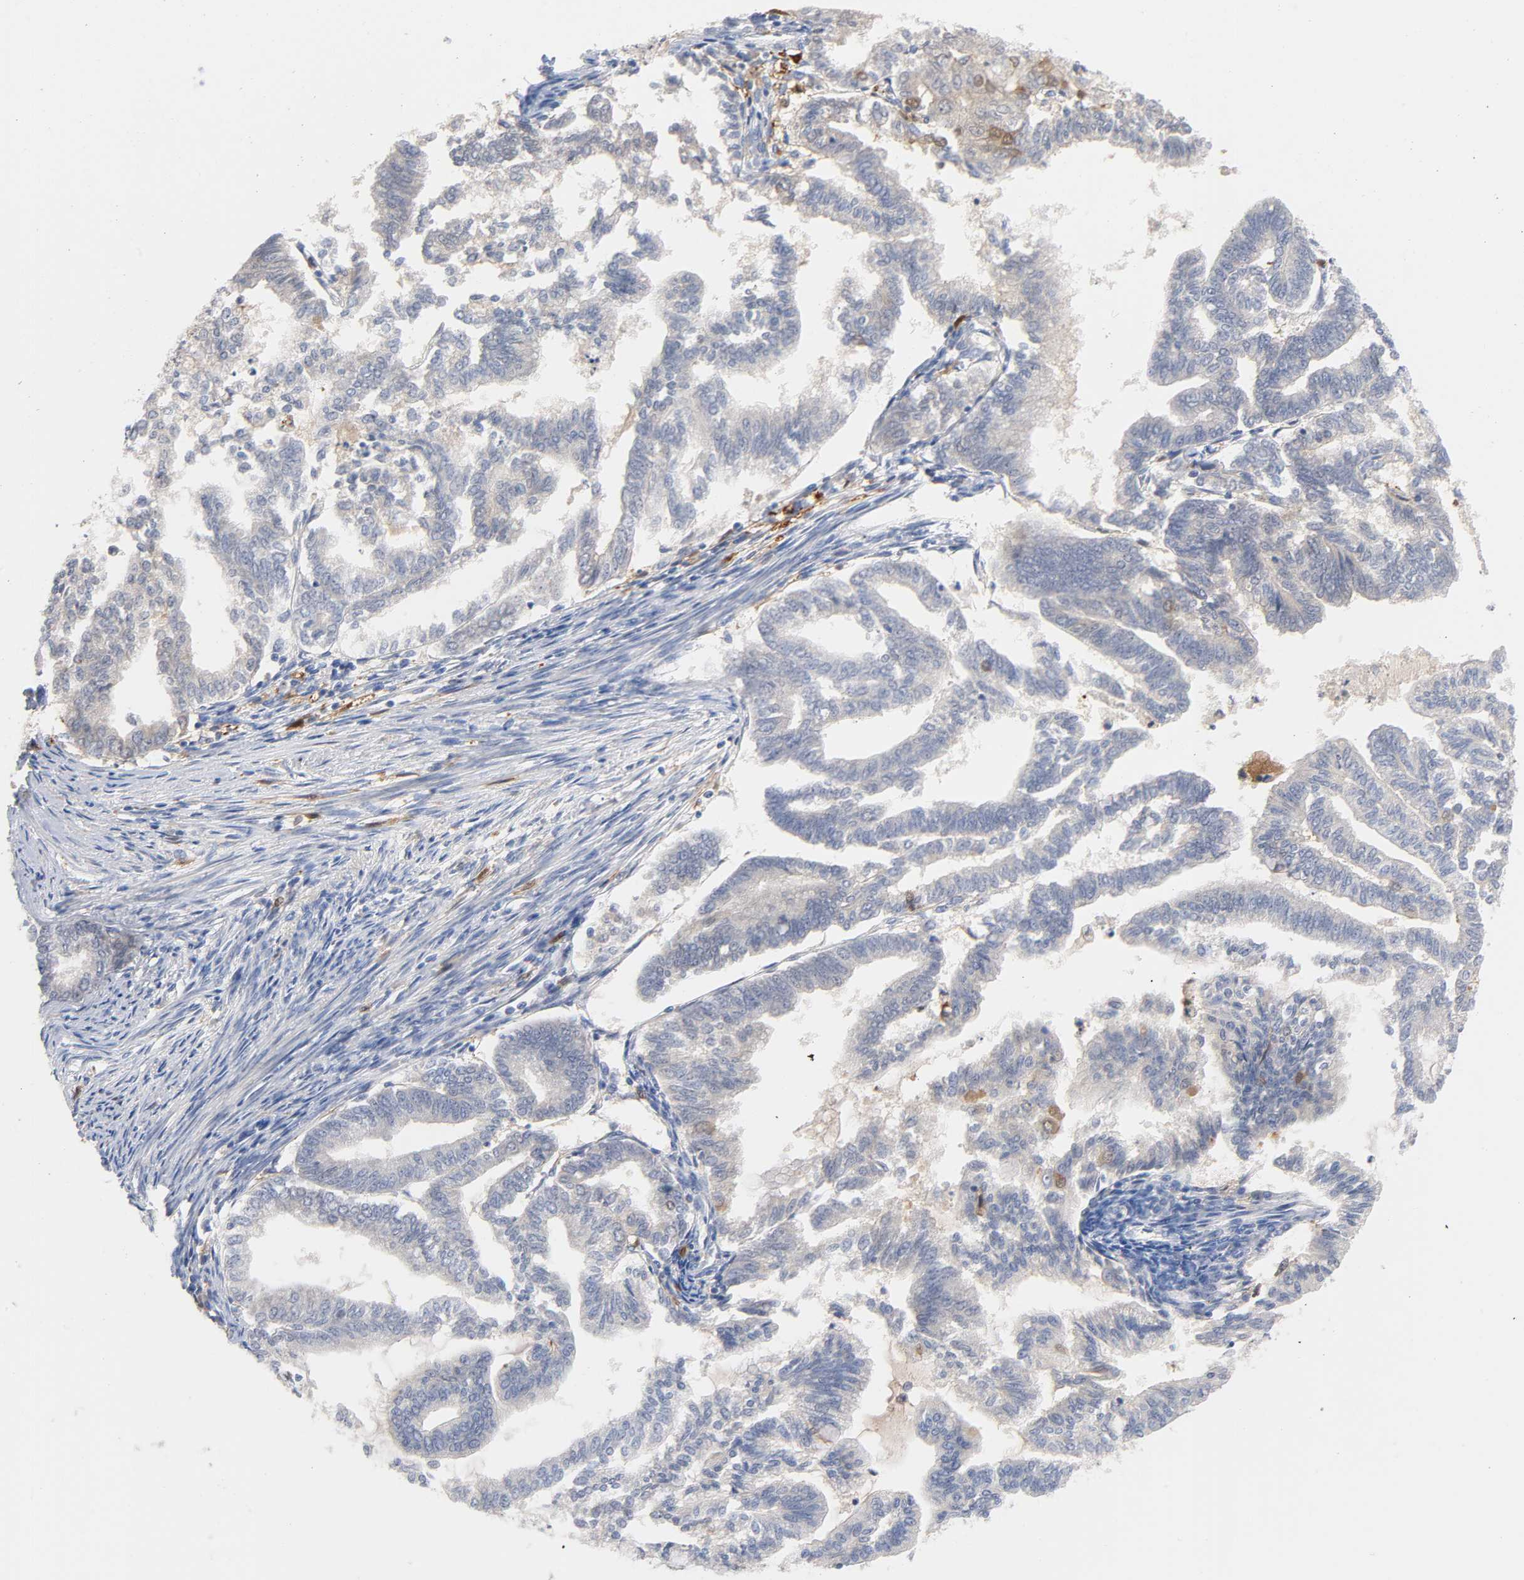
{"staining": {"intensity": "negative", "quantity": "none", "location": "none"}, "tissue": "endometrial cancer", "cell_type": "Tumor cells", "image_type": "cancer", "snomed": [{"axis": "morphology", "description": "Adenocarcinoma, NOS"}, {"axis": "topography", "description": "Endometrium"}], "caption": "This is an IHC photomicrograph of human endometrial cancer (adenocarcinoma). There is no expression in tumor cells.", "gene": "IL18", "patient": {"sex": "female", "age": 79}}